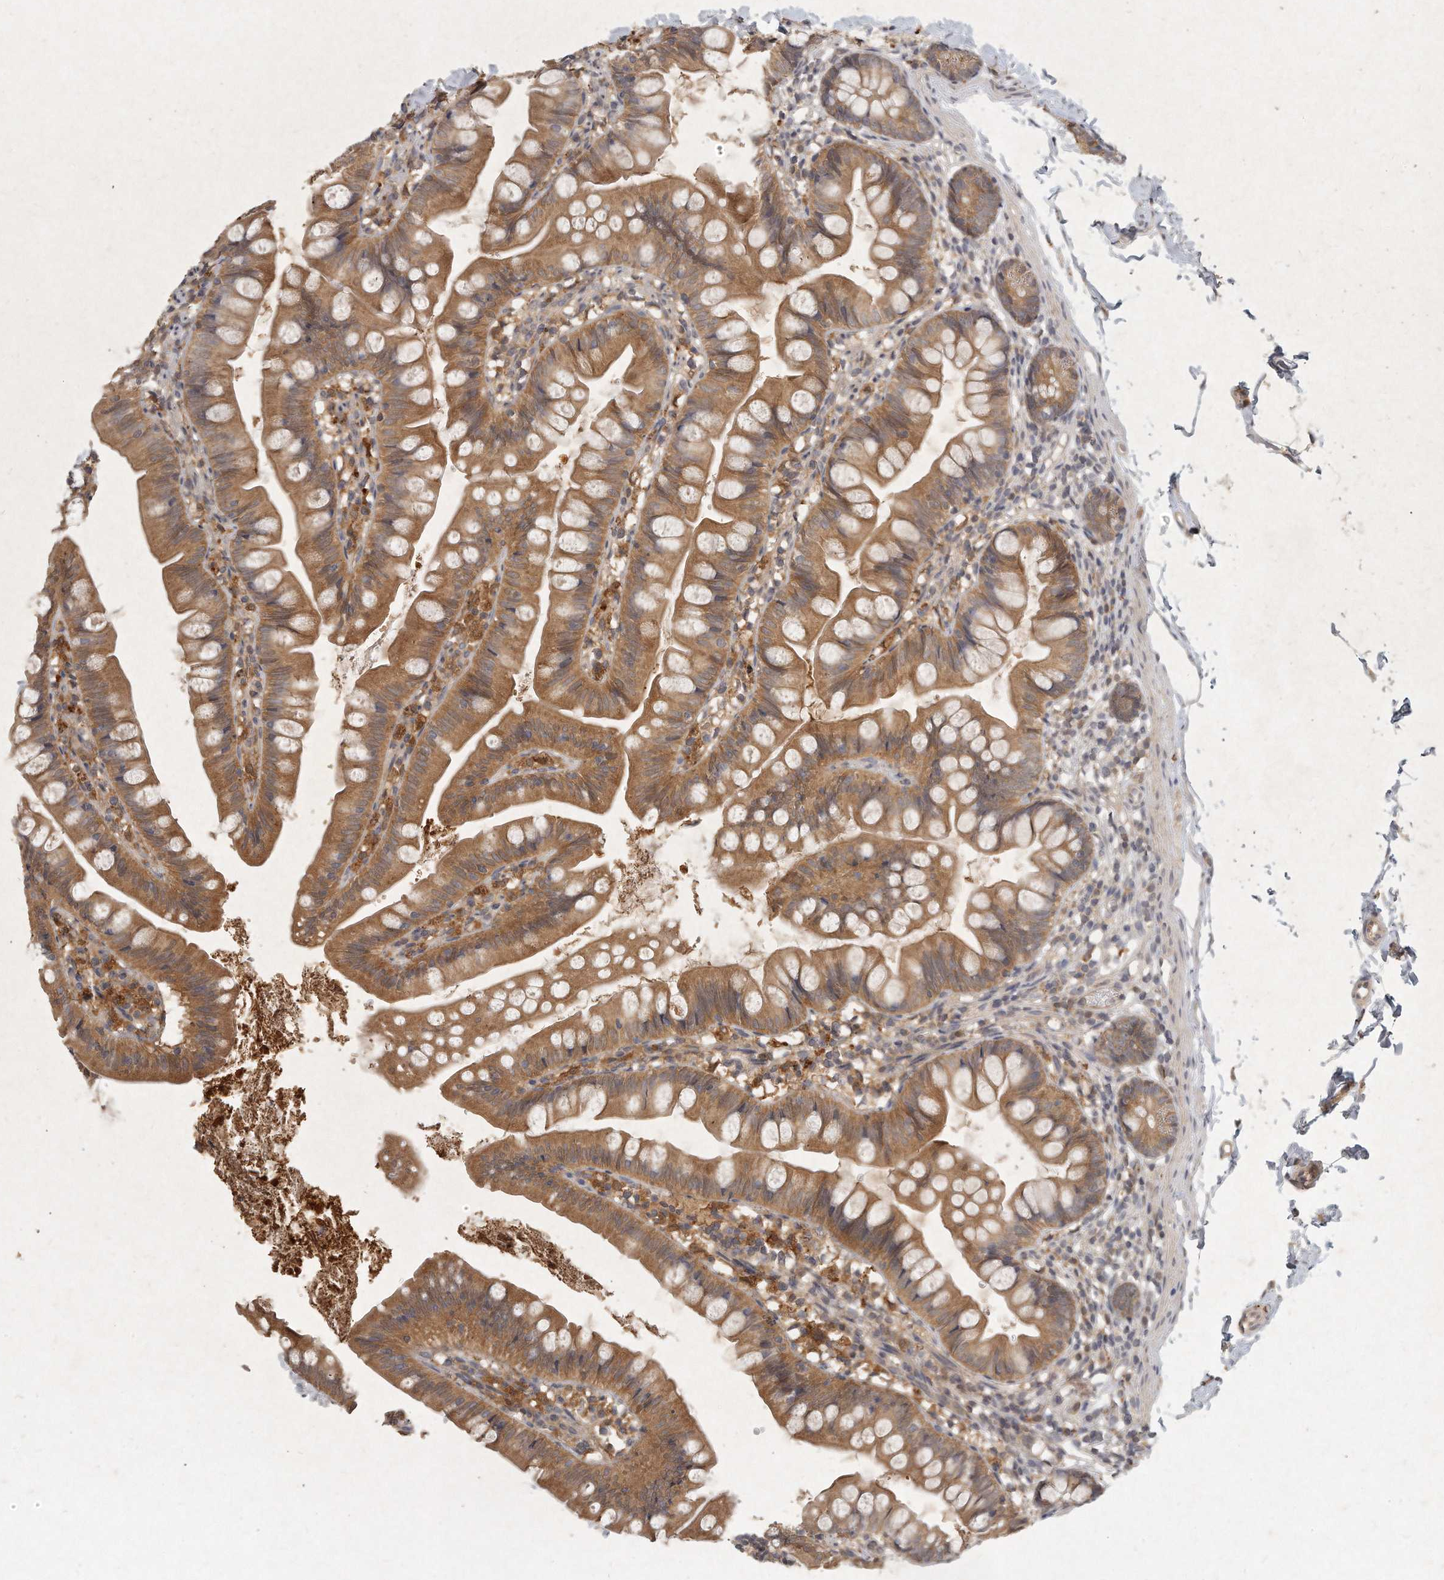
{"staining": {"intensity": "moderate", "quantity": ">75%", "location": "cytoplasmic/membranous"}, "tissue": "small intestine", "cell_type": "Glandular cells", "image_type": "normal", "snomed": [{"axis": "morphology", "description": "Normal tissue, NOS"}, {"axis": "topography", "description": "Small intestine"}], "caption": "Immunohistochemistry image of unremarkable small intestine stained for a protein (brown), which reveals medium levels of moderate cytoplasmic/membranous staining in approximately >75% of glandular cells.", "gene": "LGALS8", "patient": {"sex": "male", "age": 7}}